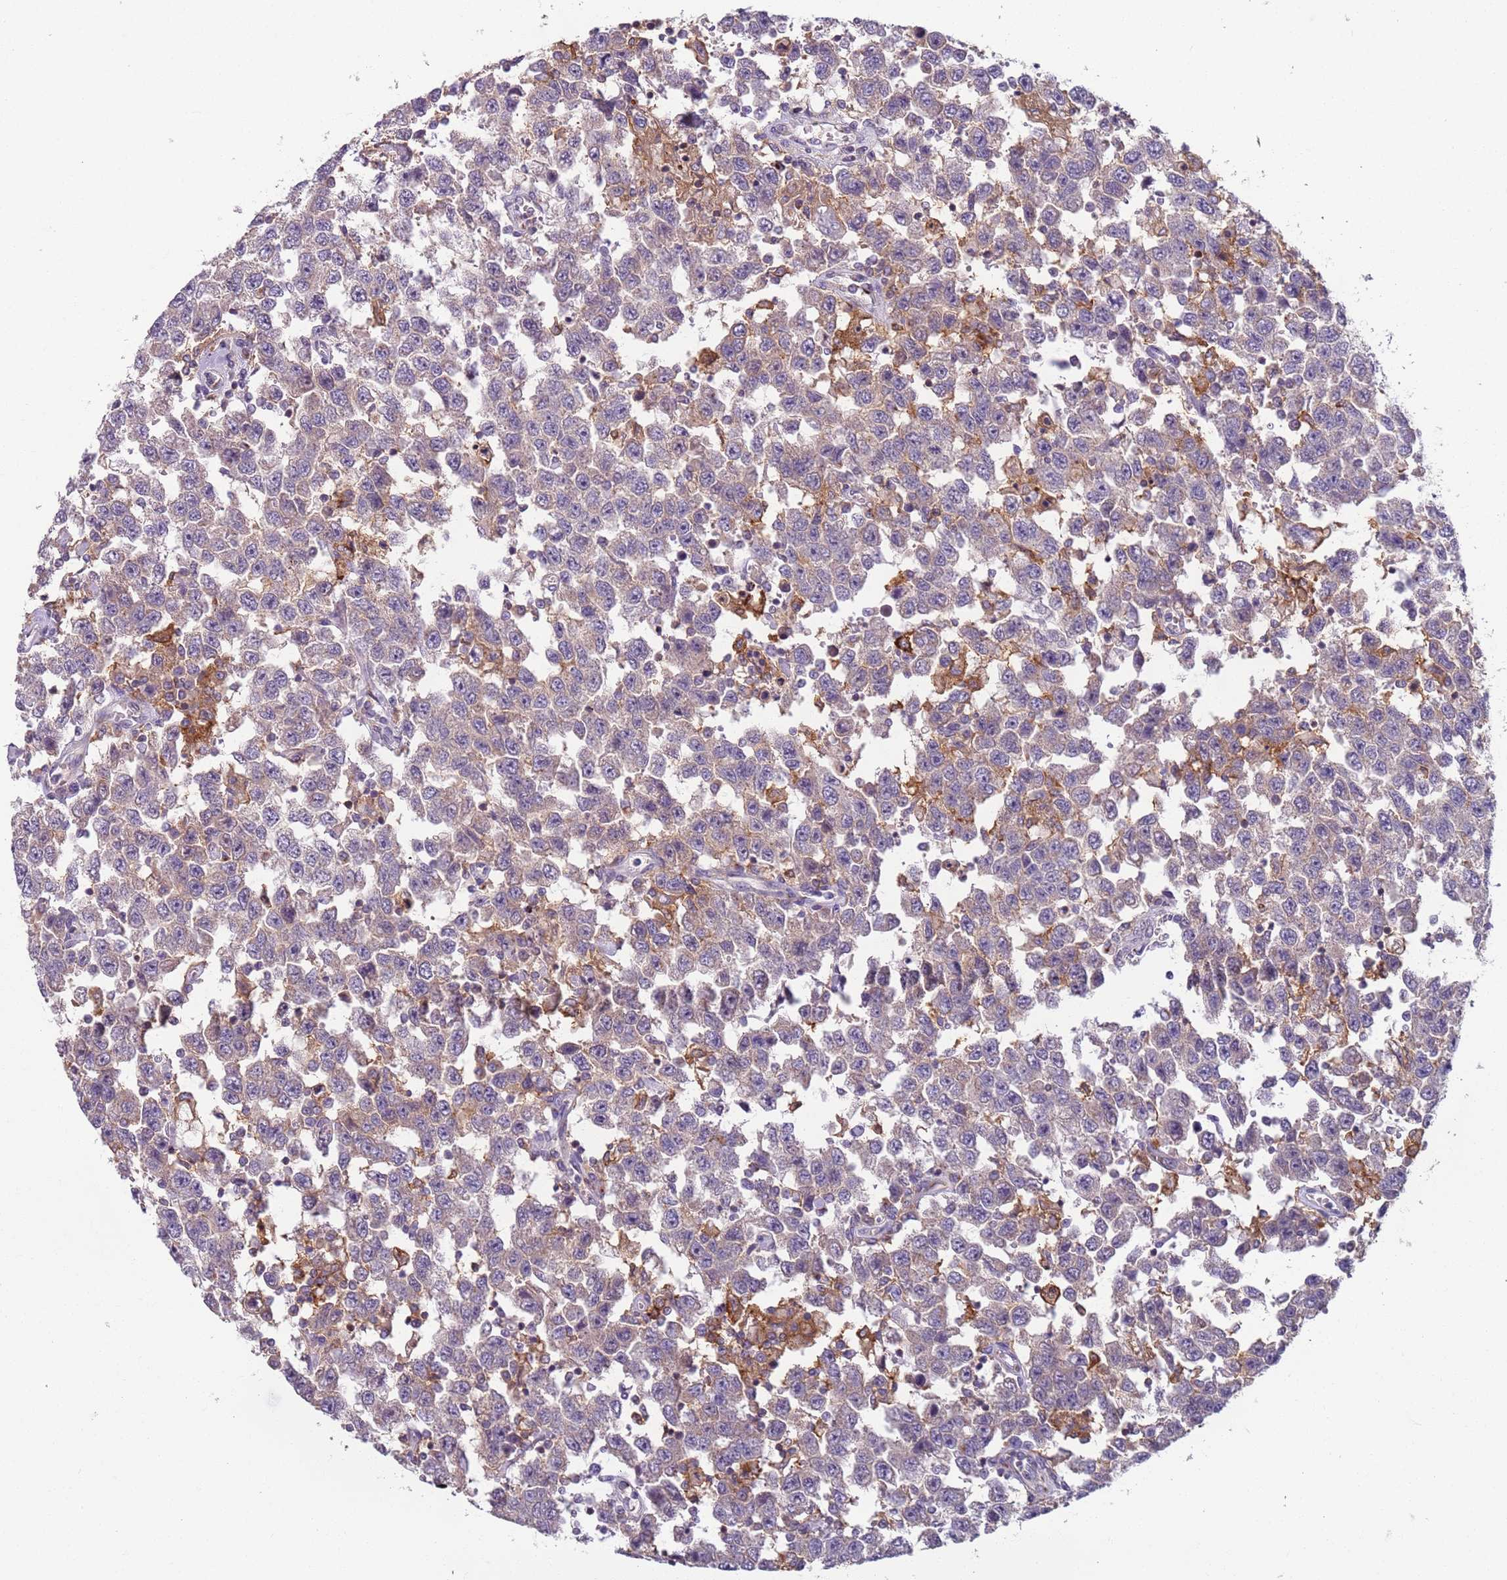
{"staining": {"intensity": "negative", "quantity": "none", "location": "none"}, "tissue": "testis cancer", "cell_type": "Tumor cells", "image_type": "cancer", "snomed": [{"axis": "morphology", "description": "Seminoma, NOS"}, {"axis": "topography", "description": "Testis"}], "caption": "The micrograph exhibits no staining of tumor cells in testis cancer.", "gene": "AKTIP", "patient": {"sex": "male", "age": 41}}